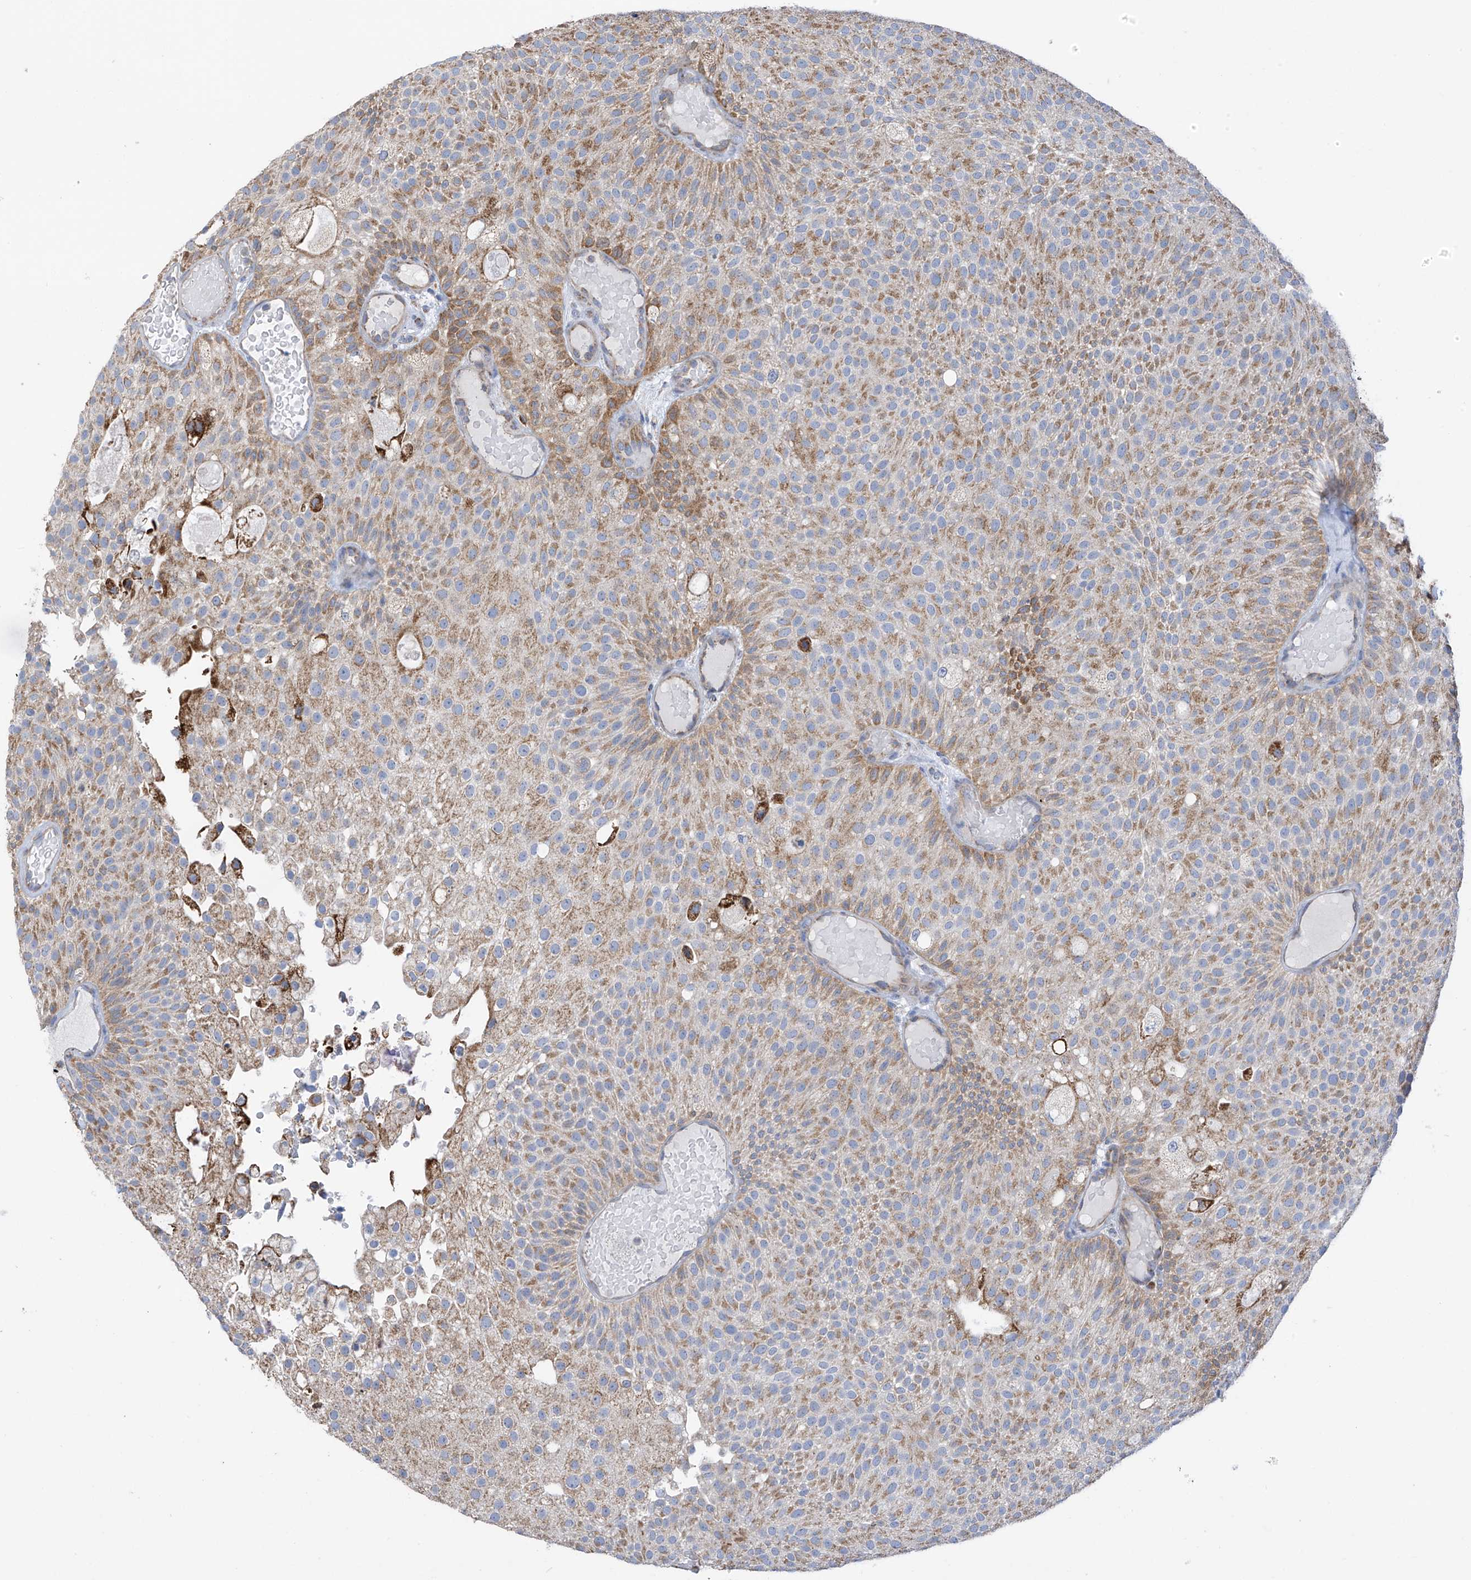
{"staining": {"intensity": "moderate", "quantity": "25%-75%", "location": "cytoplasmic/membranous"}, "tissue": "urothelial cancer", "cell_type": "Tumor cells", "image_type": "cancer", "snomed": [{"axis": "morphology", "description": "Urothelial carcinoma, Low grade"}, {"axis": "topography", "description": "Urinary bladder"}], "caption": "Urothelial cancer stained for a protein demonstrates moderate cytoplasmic/membranous positivity in tumor cells.", "gene": "EIF5B", "patient": {"sex": "male", "age": 78}}